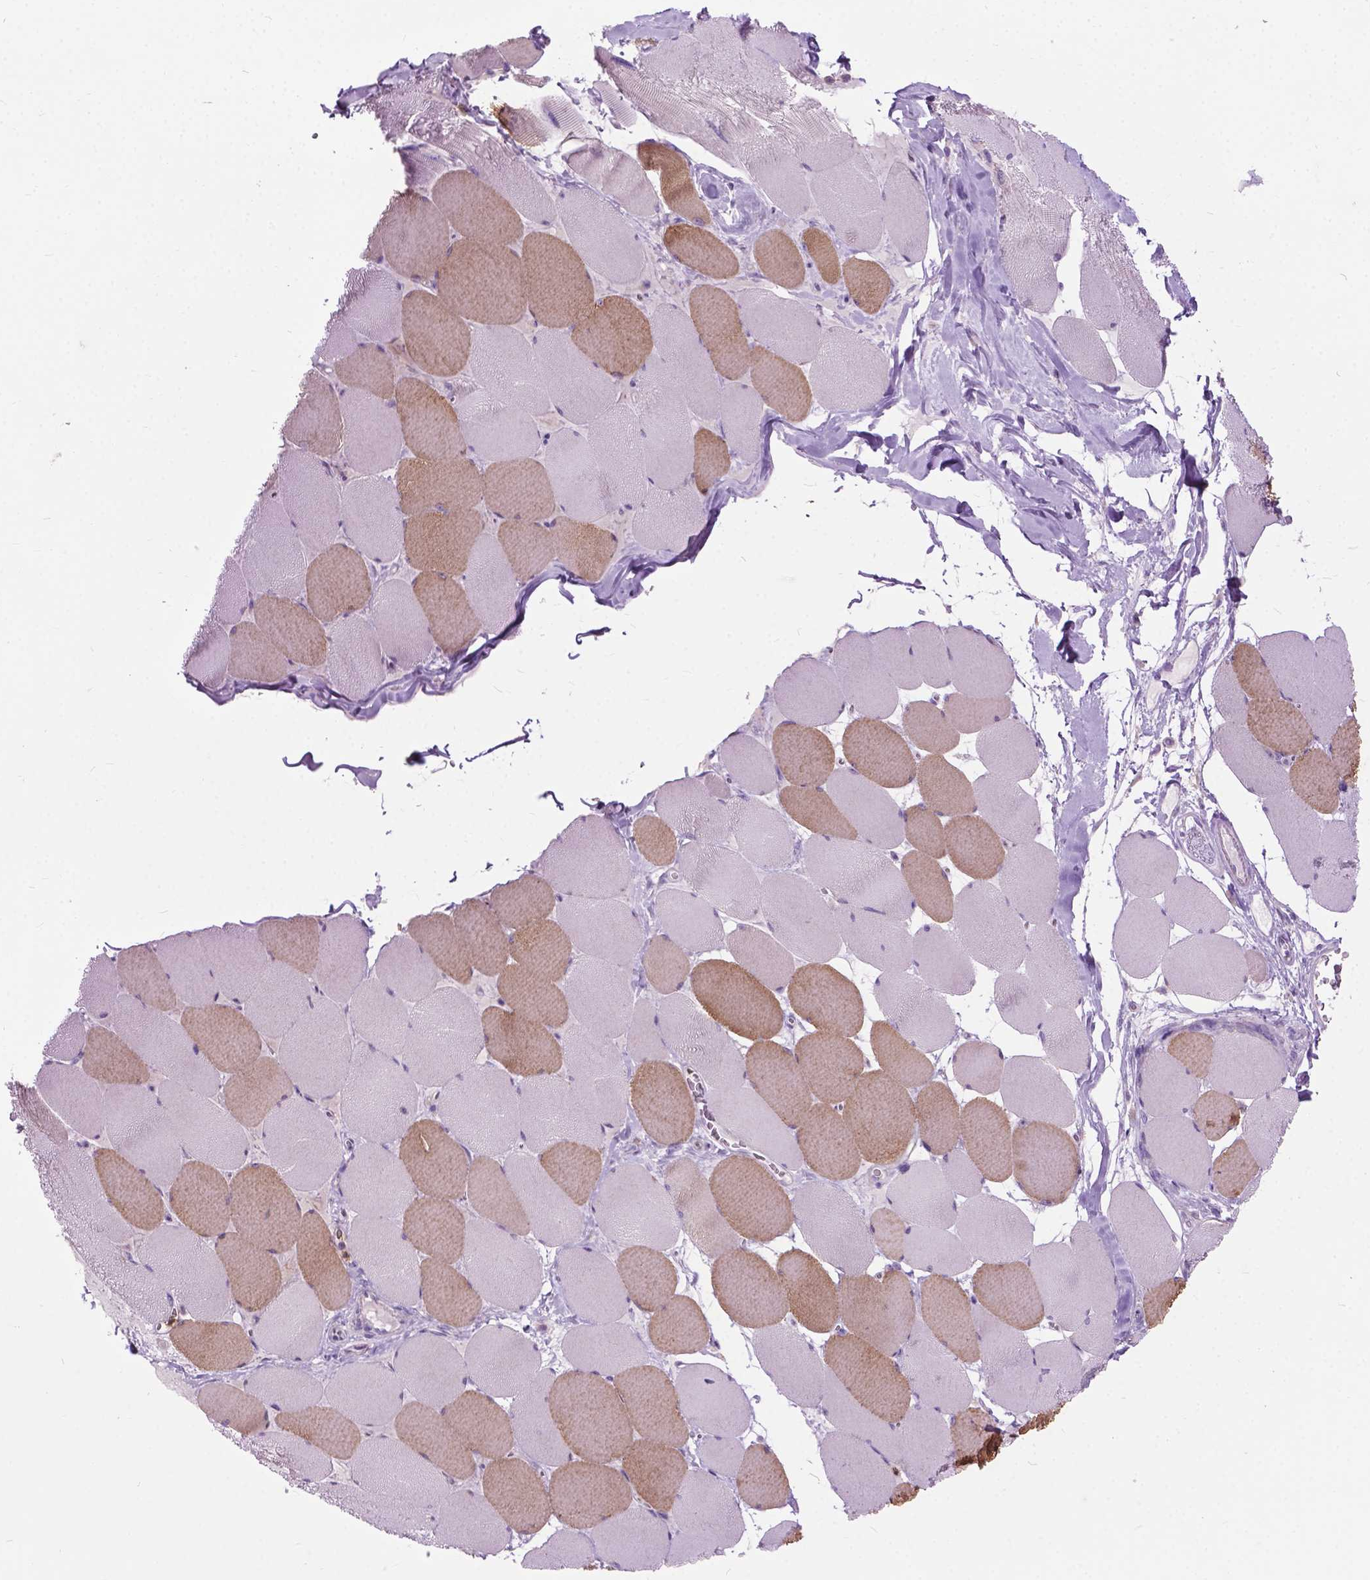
{"staining": {"intensity": "moderate", "quantity": "<25%", "location": "cytoplasmic/membranous"}, "tissue": "skeletal muscle", "cell_type": "Myocytes", "image_type": "normal", "snomed": [{"axis": "morphology", "description": "Normal tissue, NOS"}, {"axis": "topography", "description": "Skeletal muscle"}], "caption": "A brown stain highlights moderate cytoplasmic/membranous expression of a protein in myocytes of unremarkable skeletal muscle. (IHC, brightfield microscopy, high magnification).", "gene": "PRR35", "patient": {"sex": "female", "age": 75}}